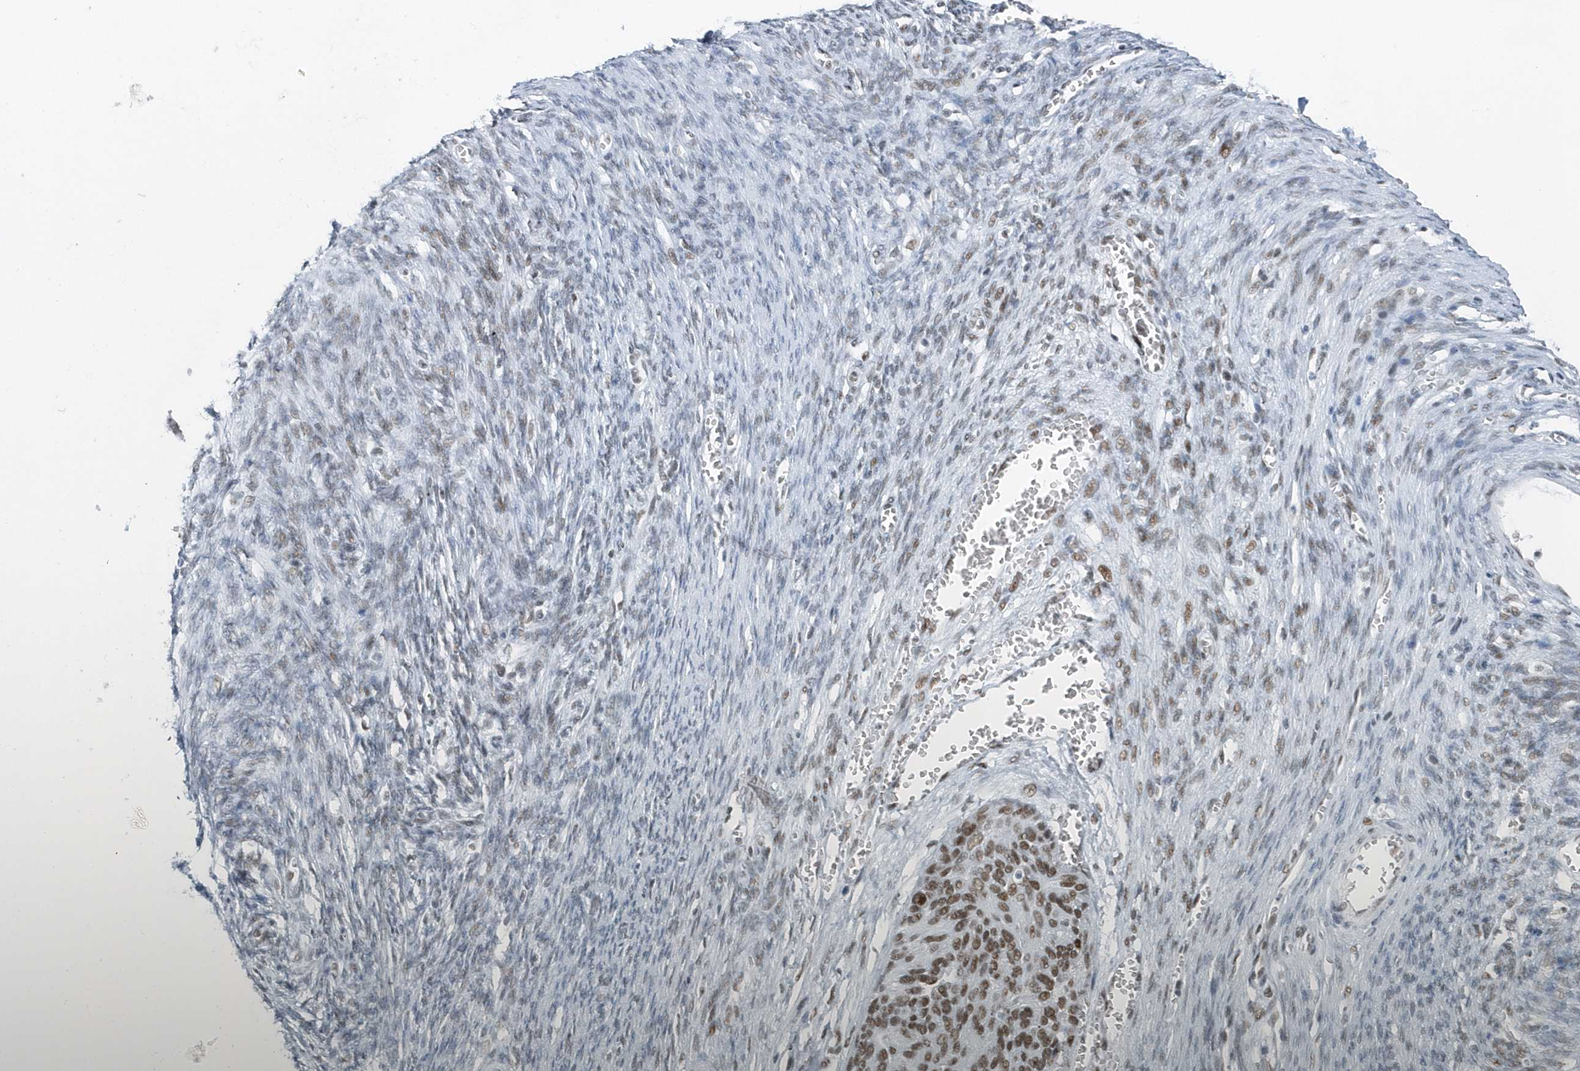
{"staining": {"intensity": "moderate", "quantity": ">75%", "location": "nuclear"}, "tissue": "ovarian cancer", "cell_type": "Tumor cells", "image_type": "cancer", "snomed": [{"axis": "morphology", "description": "Cystadenocarcinoma, serous, NOS"}, {"axis": "topography", "description": "Ovary"}], "caption": "IHC of human ovarian cancer exhibits medium levels of moderate nuclear staining in about >75% of tumor cells. (DAB IHC with brightfield microscopy, high magnification).", "gene": "FIP1L1", "patient": {"sex": "female", "age": 44}}